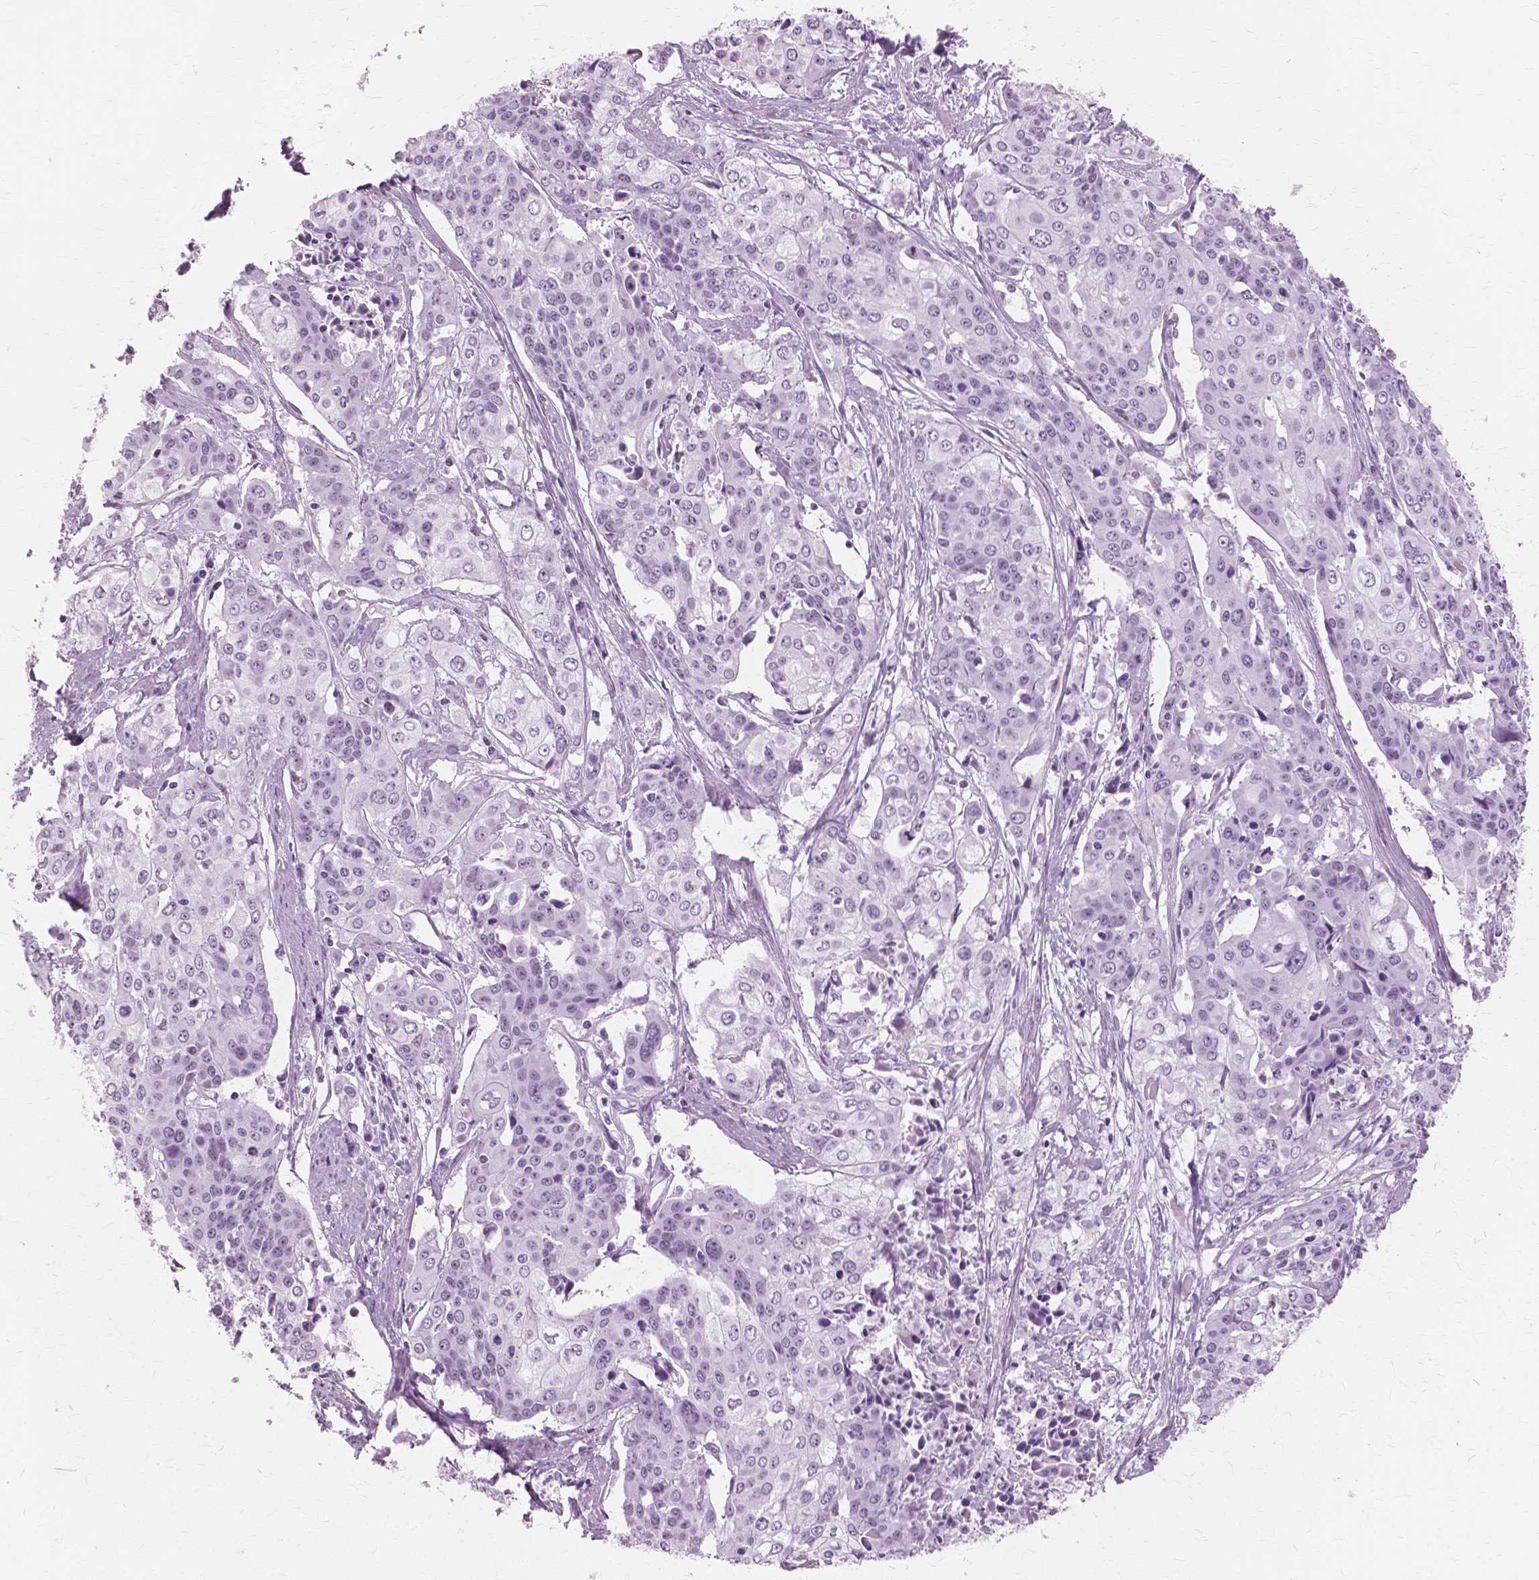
{"staining": {"intensity": "negative", "quantity": "none", "location": "none"}, "tissue": "cervical cancer", "cell_type": "Tumor cells", "image_type": "cancer", "snomed": [{"axis": "morphology", "description": "Squamous cell carcinoma, NOS"}, {"axis": "topography", "description": "Cervix"}], "caption": "A high-resolution histopathology image shows immunohistochemistry staining of cervical cancer, which displays no significant positivity in tumor cells.", "gene": "SFTPD", "patient": {"sex": "female", "age": 39}}